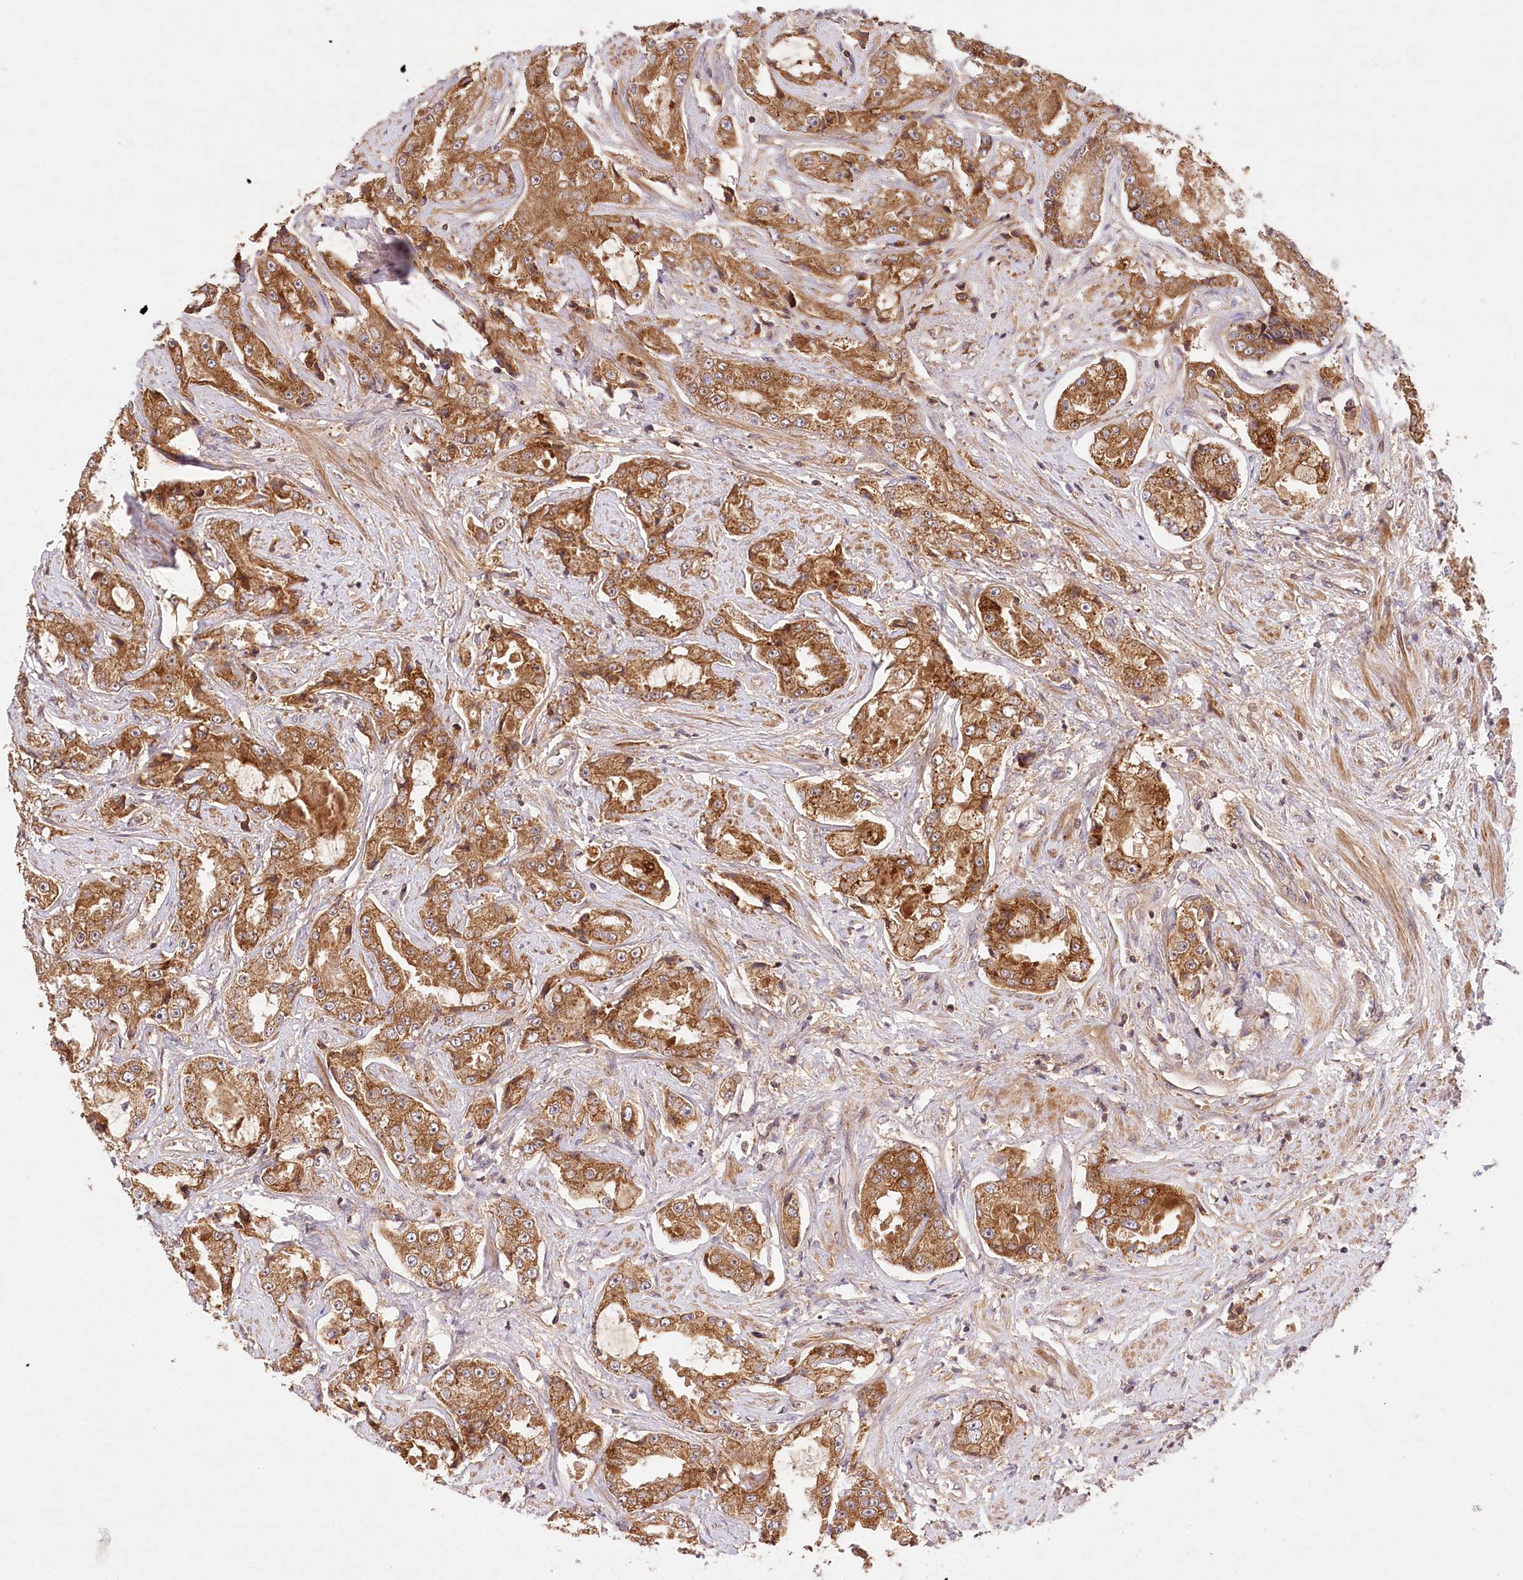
{"staining": {"intensity": "strong", "quantity": ">75%", "location": "cytoplasmic/membranous"}, "tissue": "prostate cancer", "cell_type": "Tumor cells", "image_type": "cancer", "snomed": [{"axis": "morphology", "description": "Adenocarcinoma, High grade"}, {"axis": "topography", "description": "Prostate"}], "caption": "Human prostate adenocarcinoma (high-grade) stained with a brown dye displays strong cytoplasmic/membranous positive staining in about >75% of tumor cells.", "gene": "LSS", "patient": {"sex": "male", "age": 73}}